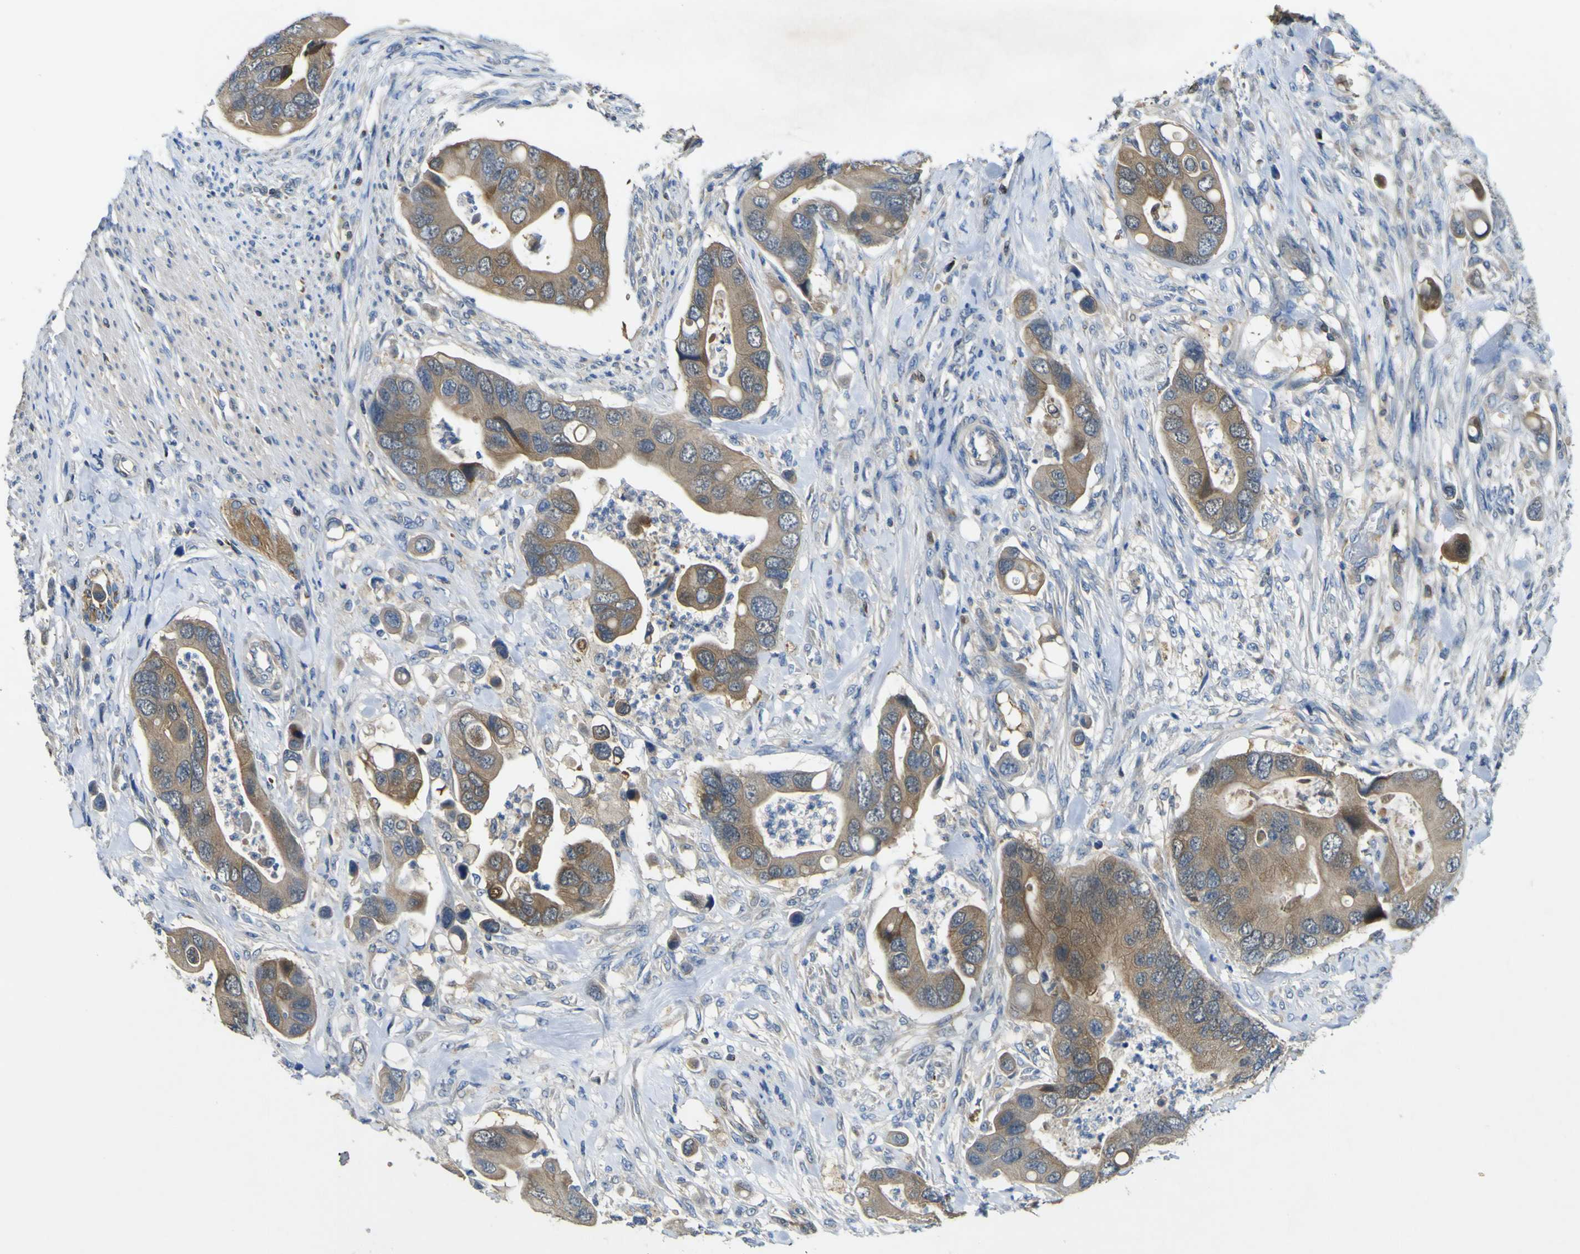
{"staining": {"intensity": "moderate", "quantity": ">75%", "location": "cytoplasmic/membranous"}, "tissue": "colorectal cancer", "cell_type": "Tumor cells", "image_type": "cancer", "snomed": [{"axis": "morphology", "description": "Adenocarcinoma, NOS"}, {"axis": "topography", "description": "Rectum"}], "caption": "This histopathology image exhibits IHC staining of human adenocarcinoma (colorectal), with medium moderate cytoplasmic/membranous positivity in approximately >75% of tumor cells.", "gene": "EML2", "patient": {"sex": "female", "age": 57}}